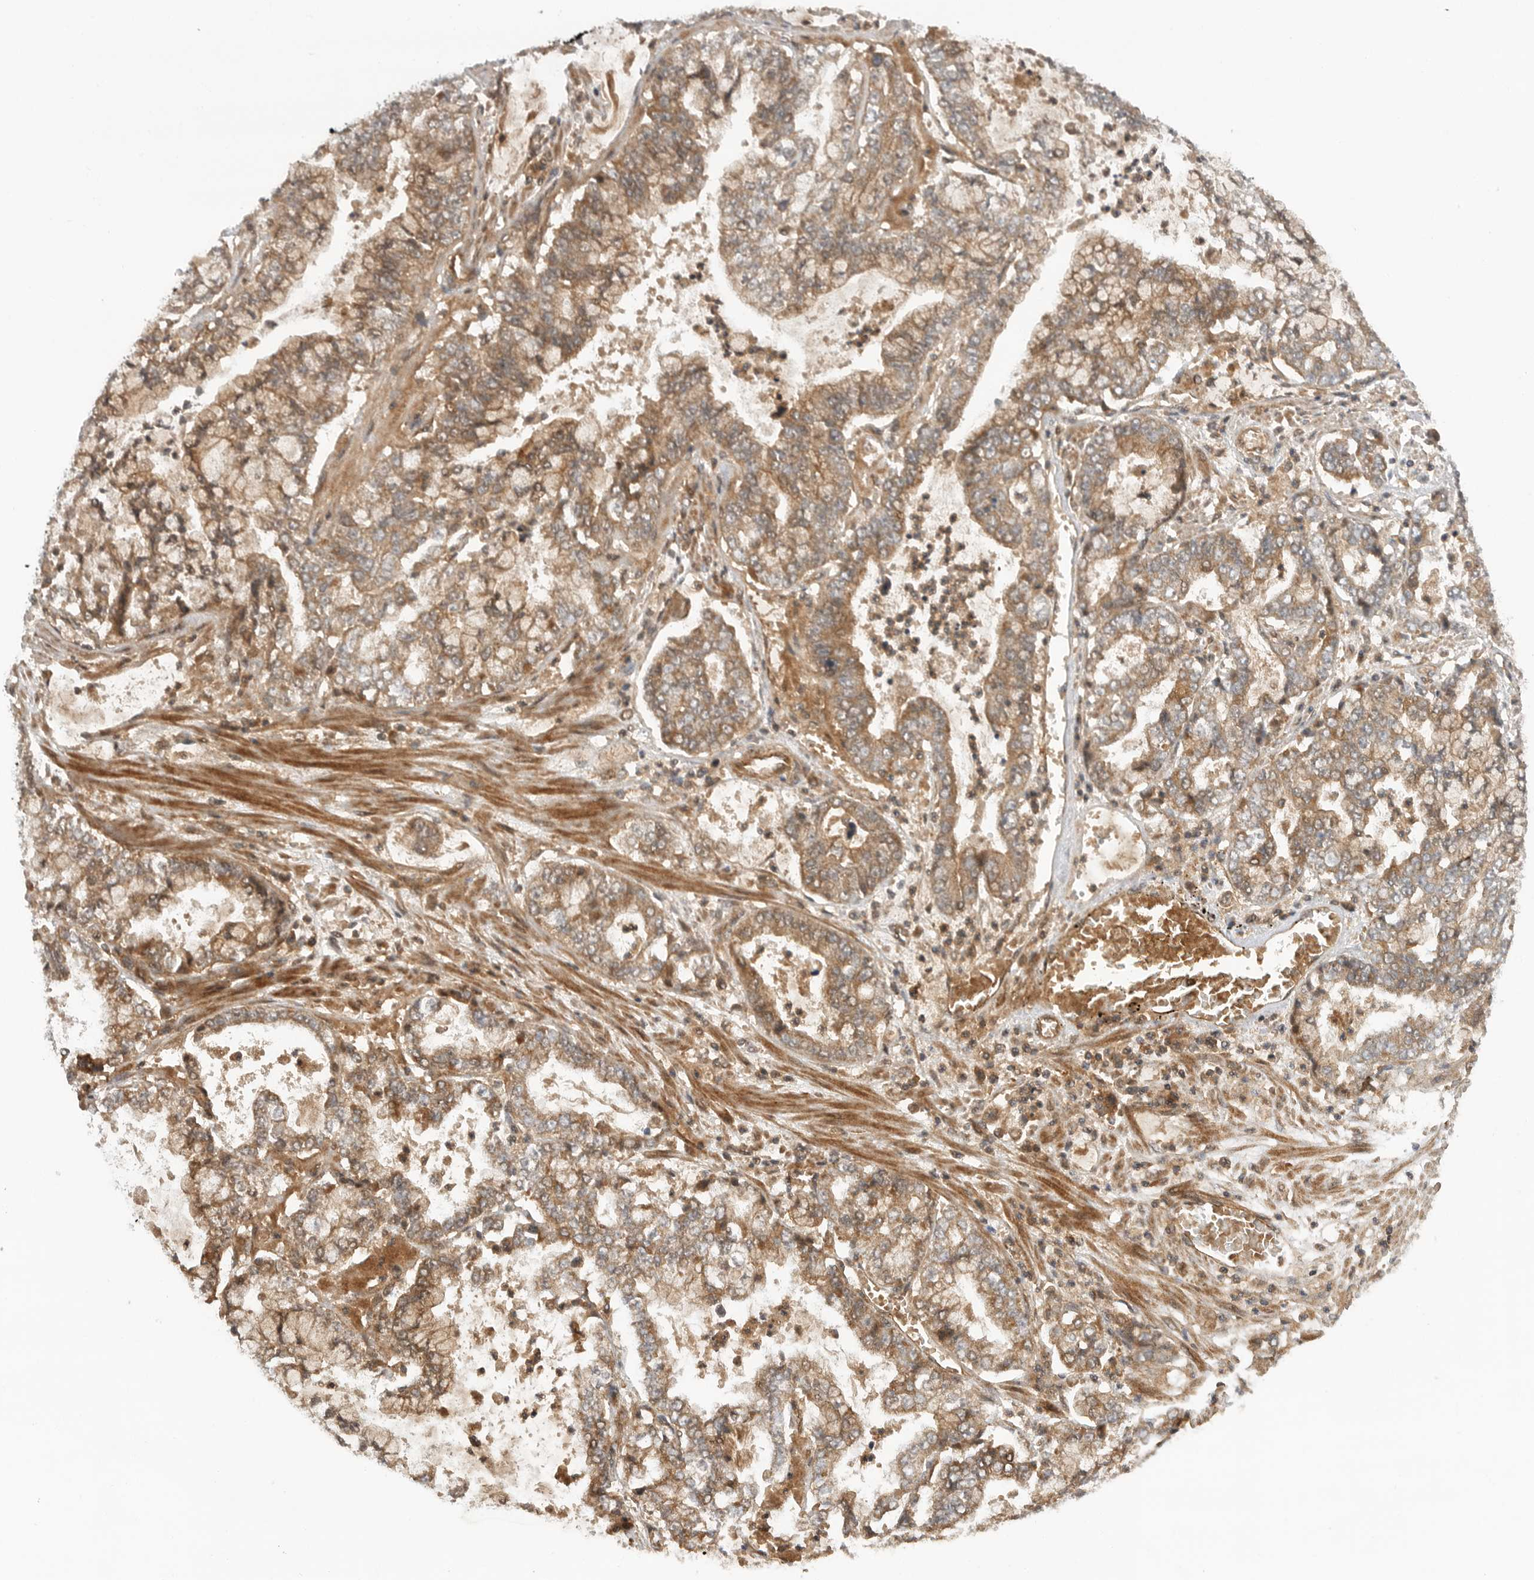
{"staining": {"intensity": "moderate", "quantity": ">75%", "location": "cytoplasmic/membranous"}, "tissue": "stomach cancer", "cell_type": "Tumor cells", "image_type": "cancer", "snomed": [{"axis": "morphology", "description": "Adenocarcinoma, NOS"}, {"axis": "topography", "description": "Stomach"}], "caption": "DAB (3,3'-diaminobenzidine) immunohistochemical staining of human stomach adenocarcinoma displays moderate cytoplasmic/membranous protein expression in approximately >75% of tumor cells. Using DAB (brown) and hematoxylin (blue) stains, captured at high magnification using brightfield microscopy.", "gene": "PRDX4", "patient": {"sex": "male", "age": 76}}